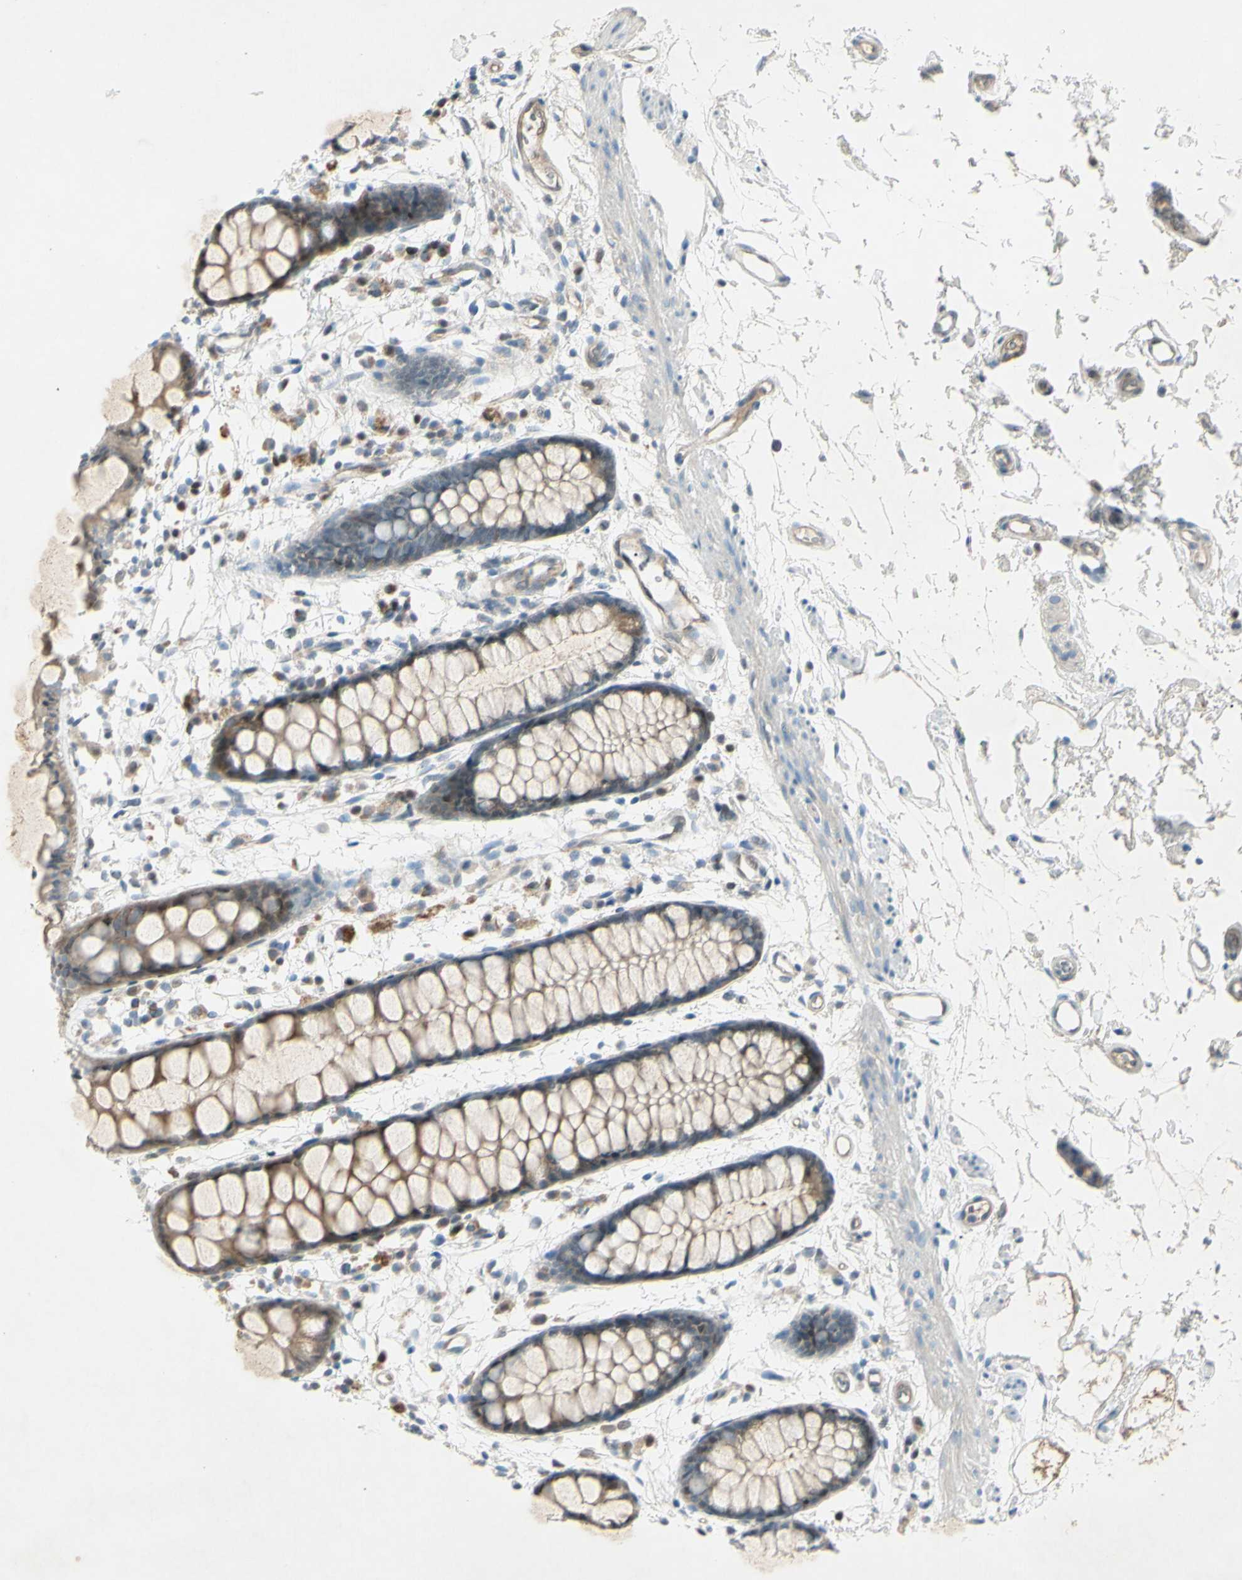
{"staining": {"intensity": "moderate", "quantity": ">75%", "location": "cytoplasmic/membranous"}, "tissue": "rectum", "cell_type": "Glandular cells", "image_type": "normal", "snomed": [{"axis": "morphology", "description": "Normal tissue, NOS"}, {"axis": "topography", "description": "Rectum"}], "caption": "A high-resolution micrograph shows immunohistochemistry (IHC) staining of benign rectum, which exhibits moderate cytoplasmic/membranous positivity in approximately >75% of glandular cells.", "gene": "C1orf159", "patient": {"sex": "female", "age": 66}}